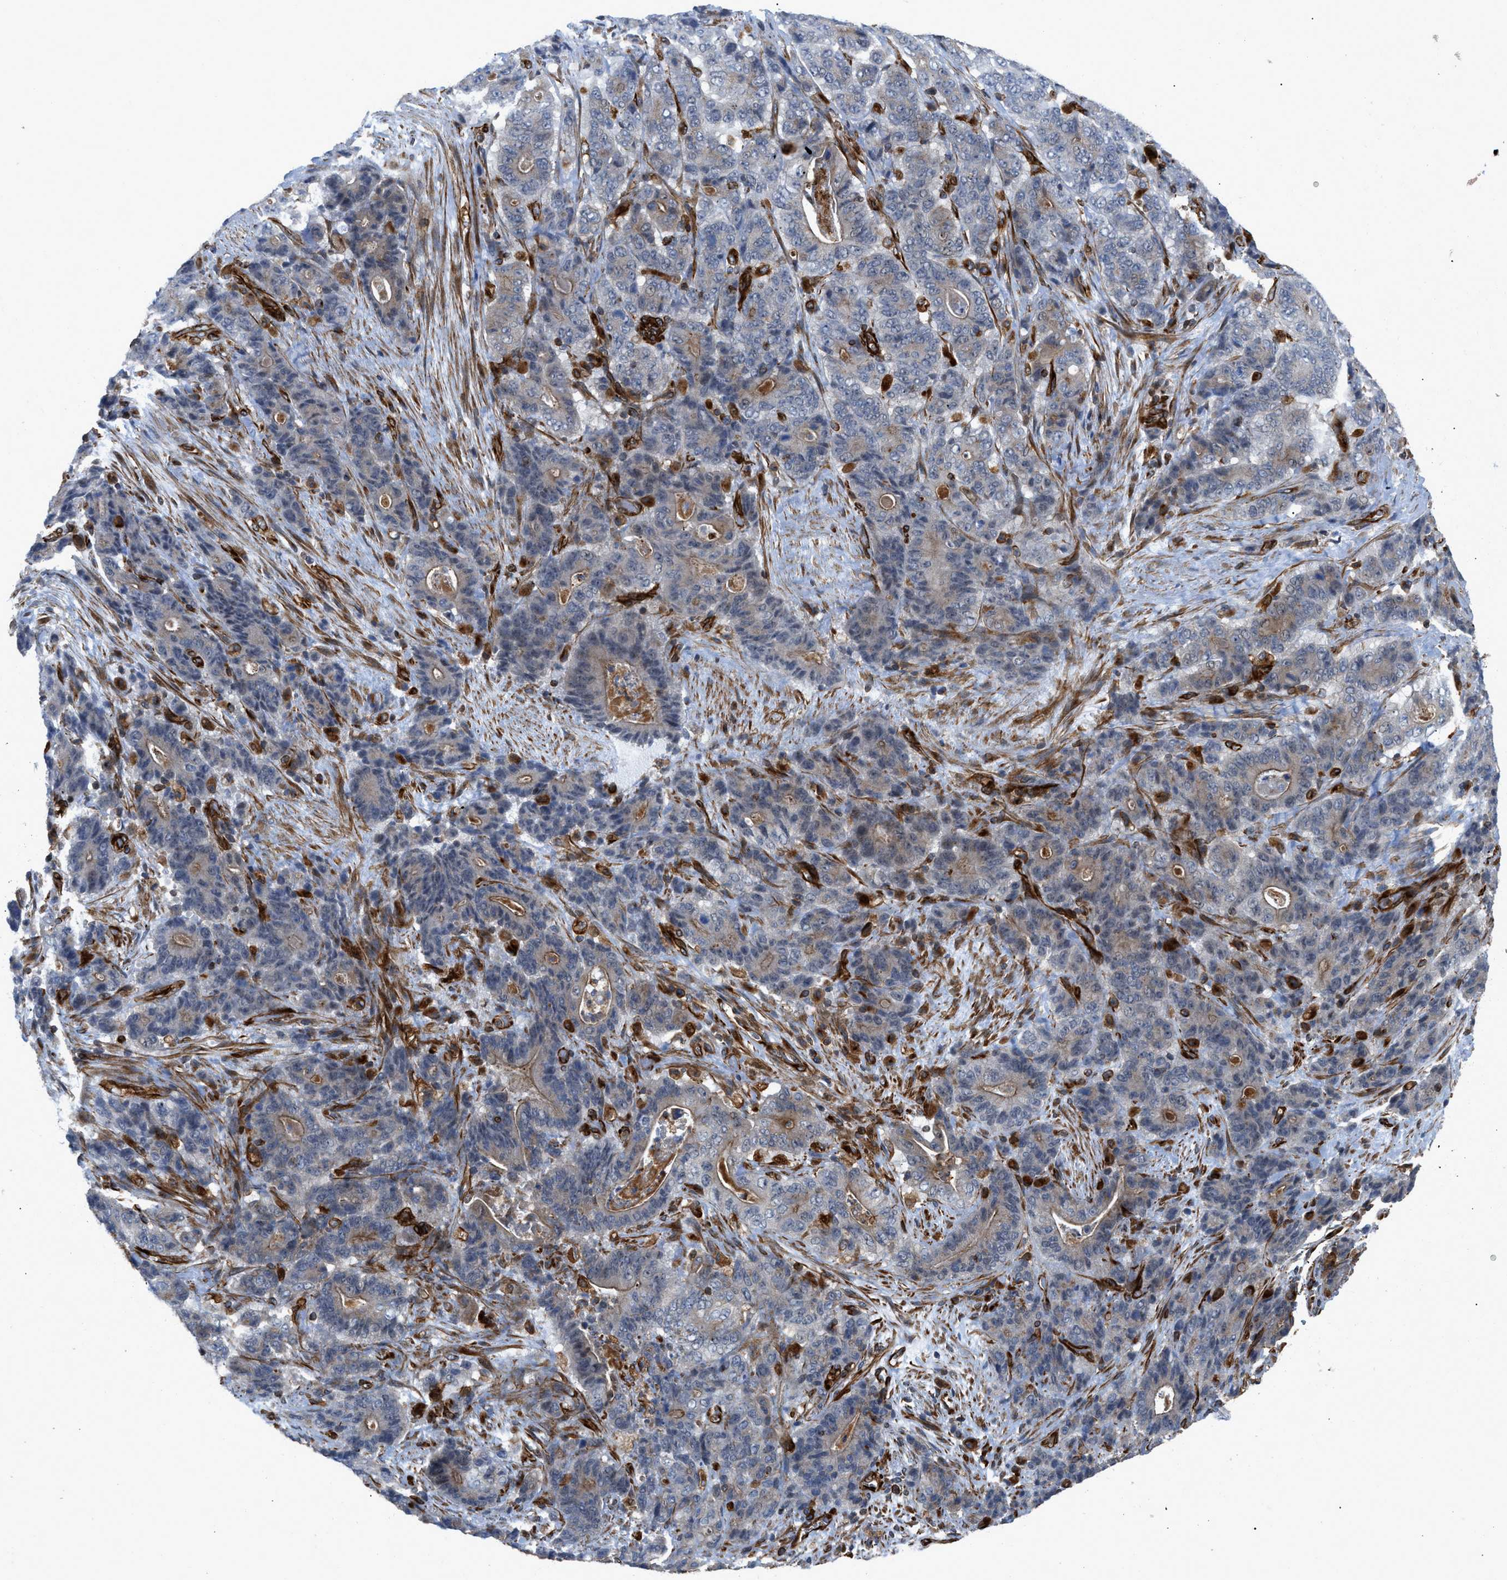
{"staining": {"intensity": "weak", "quantity": "25%-75%", "location": "cytoplasmic/membranous"}, "tissue": "stomach cancer", "cell_type": "Tumor cells", "image_type": "cancer", "snomed": [{"axis": "morphology", "description": "Adenocarcinoma, NOS"}, {"axis": "topography", "description": "Stomach"}], "caption": "Stomach adenocarcinoma tissue demonstrates weak cytoplasmic/membranous positivity in about 25%-75% of tumor cells, visualized by immunohistochemistry.", "gene": "PTPRE", "patient": {"sex": "female", "age": 73}}